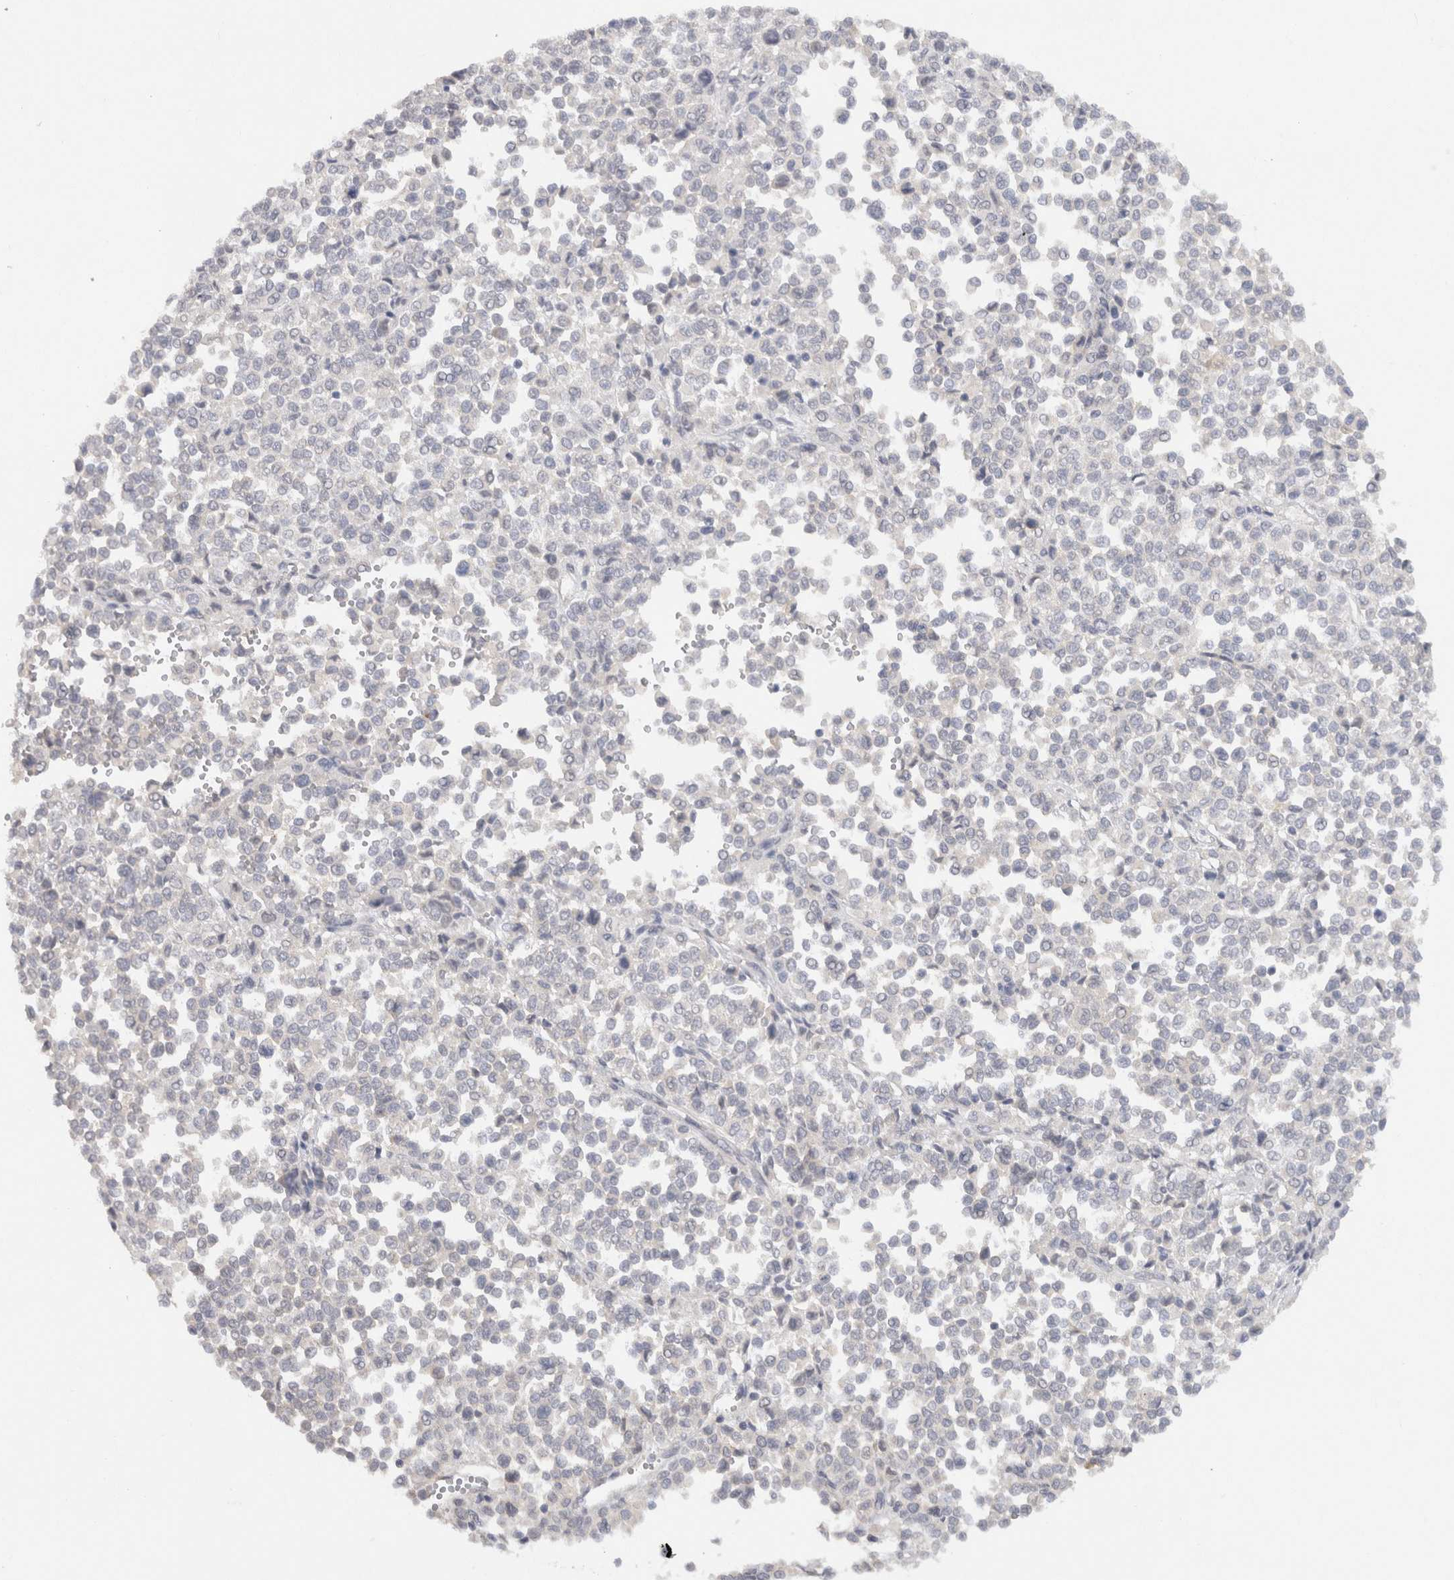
{"staining": {"intensity": "negative", "quantity": "none", "location": "none"}, "tissue": "melanoma", "cell_type": "Tumor cells", "image_type": "cancer", "snomed": [{"axis": "morphology", "description": "Malignant melanoma, Metastatic site"}, {"axis": "topography", "description": "Pancreas"}], "caption": "IHC photomicrograph of neoplastic tissue: human malignant melanoma (metastatic site) stained with DAB (3,3'-diaminobenzidine) shows no significant protein staining in tumor cells. Nuclei are stained in blue.", "gene": "CHRM4", "patient": {"sex": "female", "age": 30}}